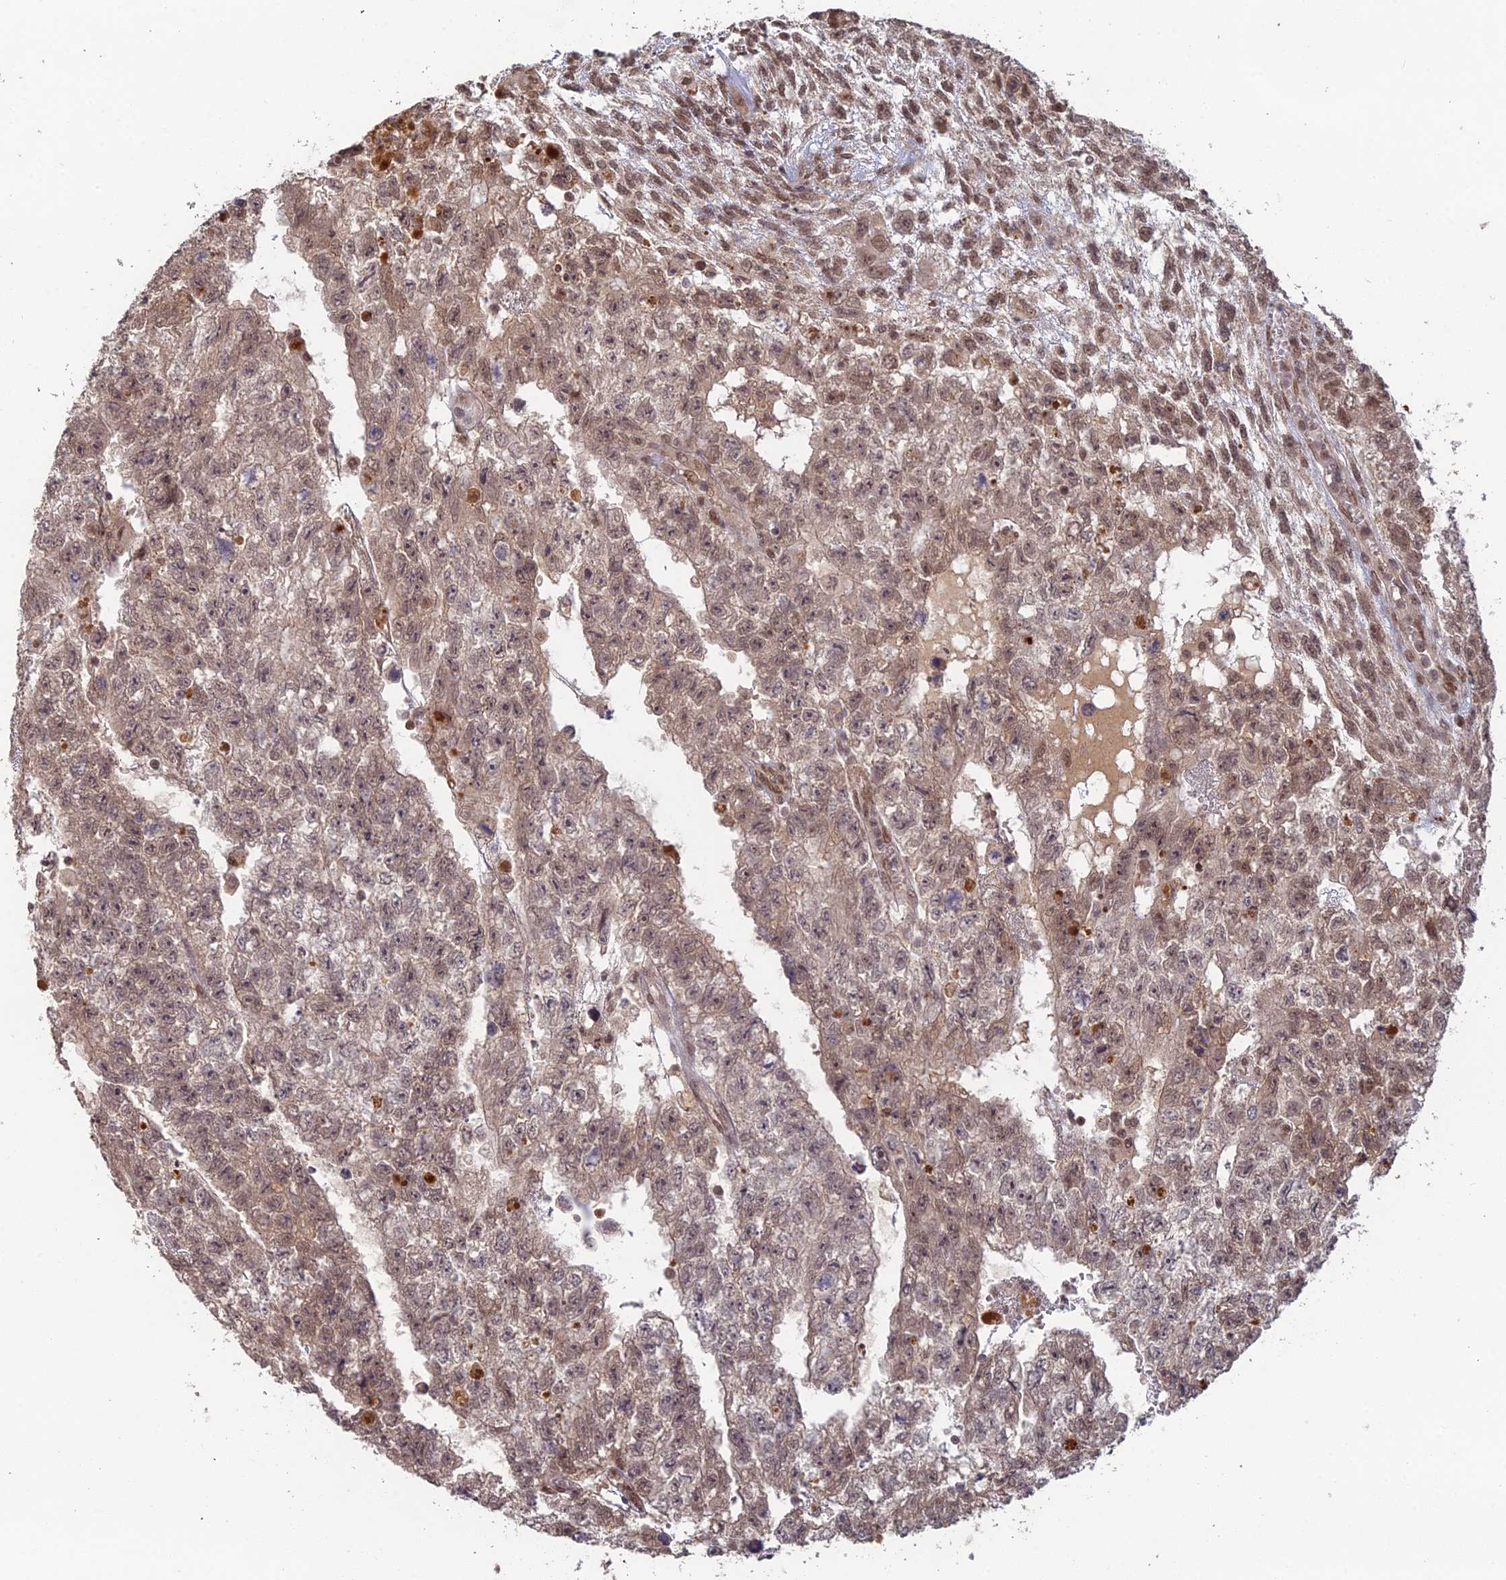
{"staining": {"intensity": "moderate", "quantity": "25%-75%", "location": "cytoplasmic/membranous,nuclear"}, "tissue": "testis cancer", "cell_type": "Tumor cells", "image_type": "cancer", "snomed": [{"axis": "morphology", "description": "Carcinoma, Embryonal, NOS"}, {"axis": "topography", "description": "Testis"}], "caption": "Human testis cancer stained with a protein marker shows moderate staining in tumor cells.", "gene": "RANBP3", "patient": {"sex": "male", "age": 26}}